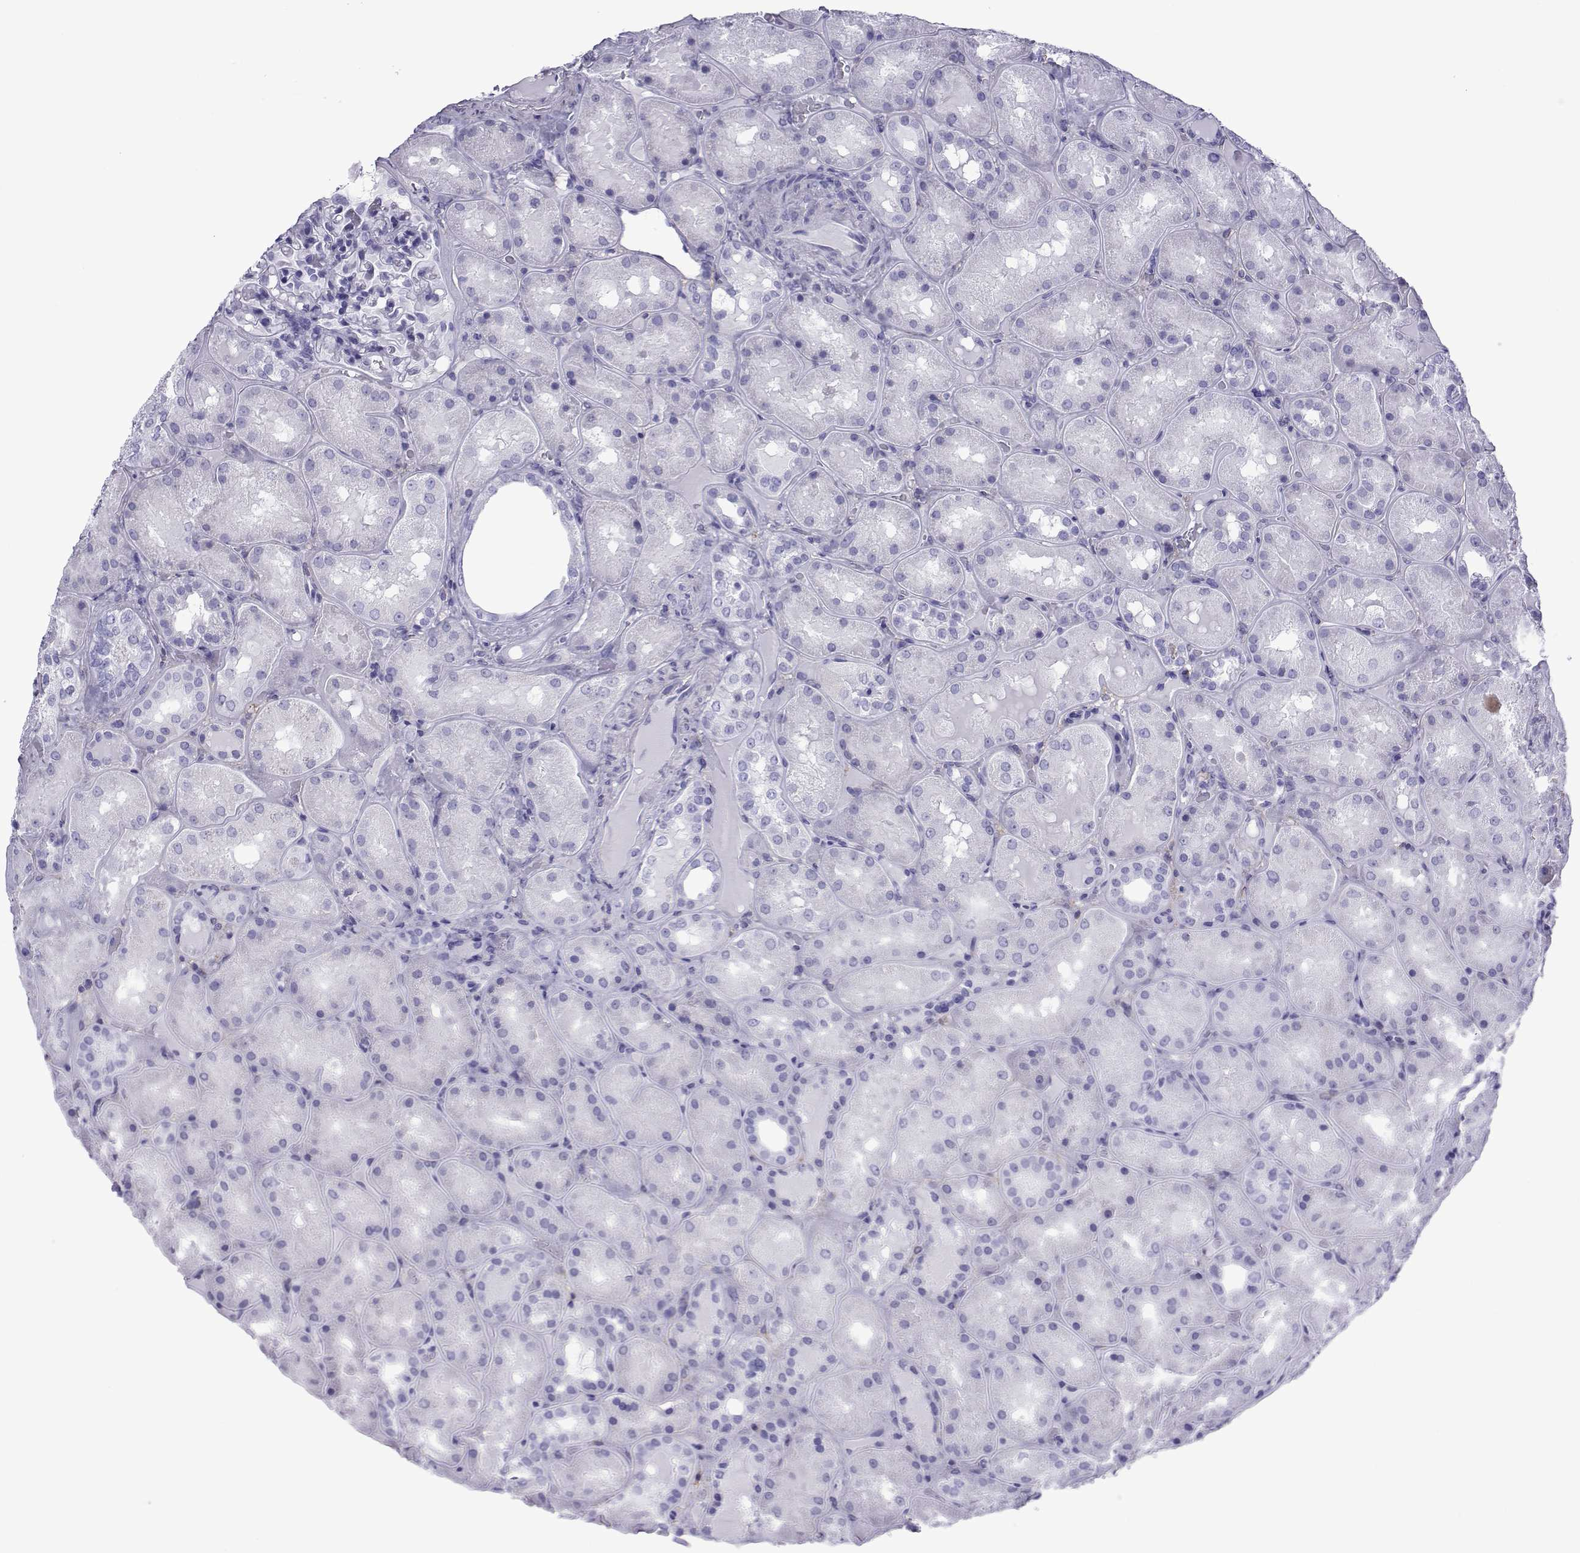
{"staining": {"intensity": "negative", "quantity": "none", "location": "none"}, "tissue": "kidney", "cell_type": "Cells in glomeruli", "image_type": "normal", "snomed": [{"axis": "morphology", "description": "Normal tissue, NOS"}, {"axis": "topography", "description": "Kidney"}], "caption": "The IHC histopathology image has no significant staining in cells in glomeruli of kidney. (IHC, brightfield microscopy, high magnification).", "gene": "SPANXA1", "patient": {"sex": "male", "age": 73}}